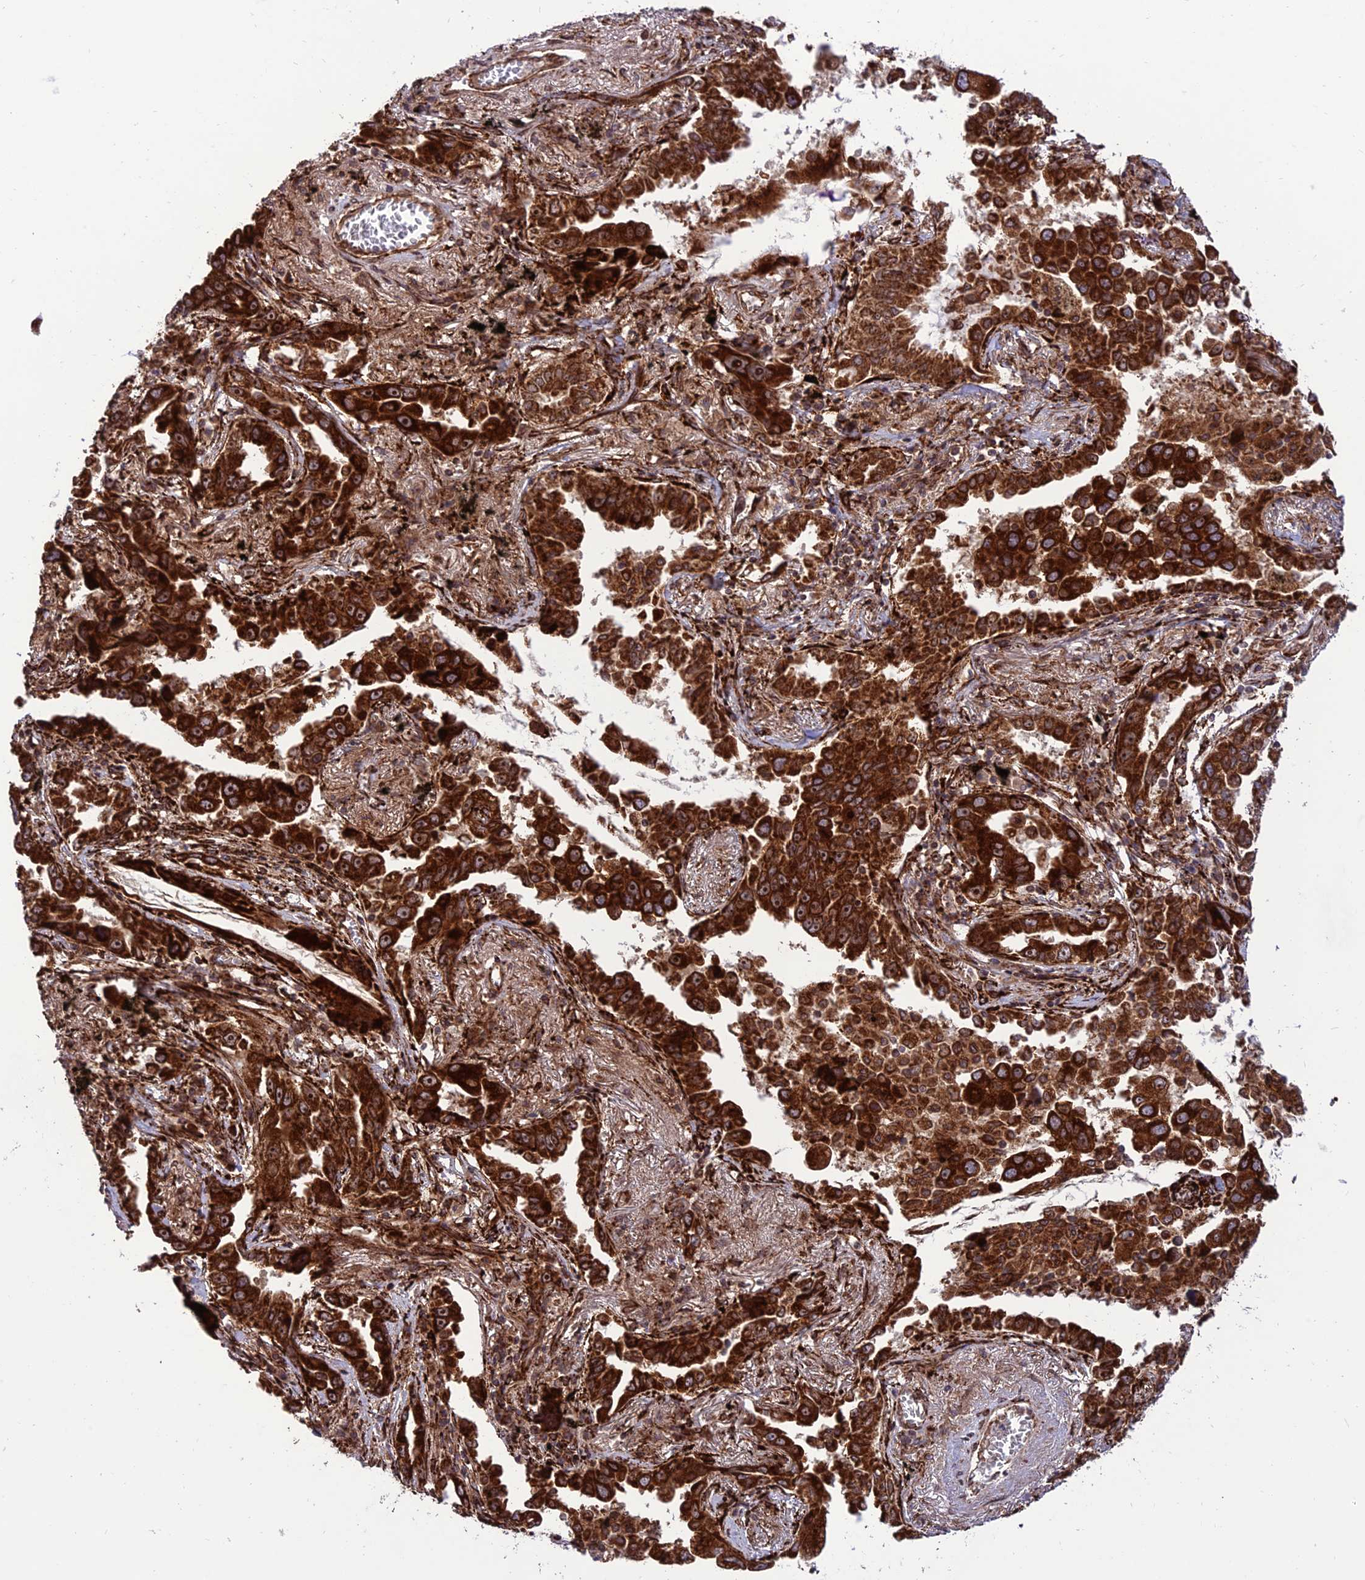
{"staining": {"intensity": "strong", "quantity": ">75%", "location": "cytoplasmic/membranous,nuclear"}, "tissue": "lung cancer", "cell_type": "Tumor cells", "image_type": "cancer", "snomed": [{"axis": "morphology", "description": "Adenocarcinoma, NOS"}, {"axis": "topography", "description": "Lung"}], "caption": "Lung cancer (adenocarcinoma) was stained to show a protein in brown. There is high levels of strong cytoplasmic/membranous and nuclear positivity in approximately >75% of tumor cells. The staining is performed using DAB brown chromogen to label protein expression. The nuclei are counter-stained blue using hematoxylin.", "gene": "CRTAP", "patient": {"sex": "male", "age": 67}}